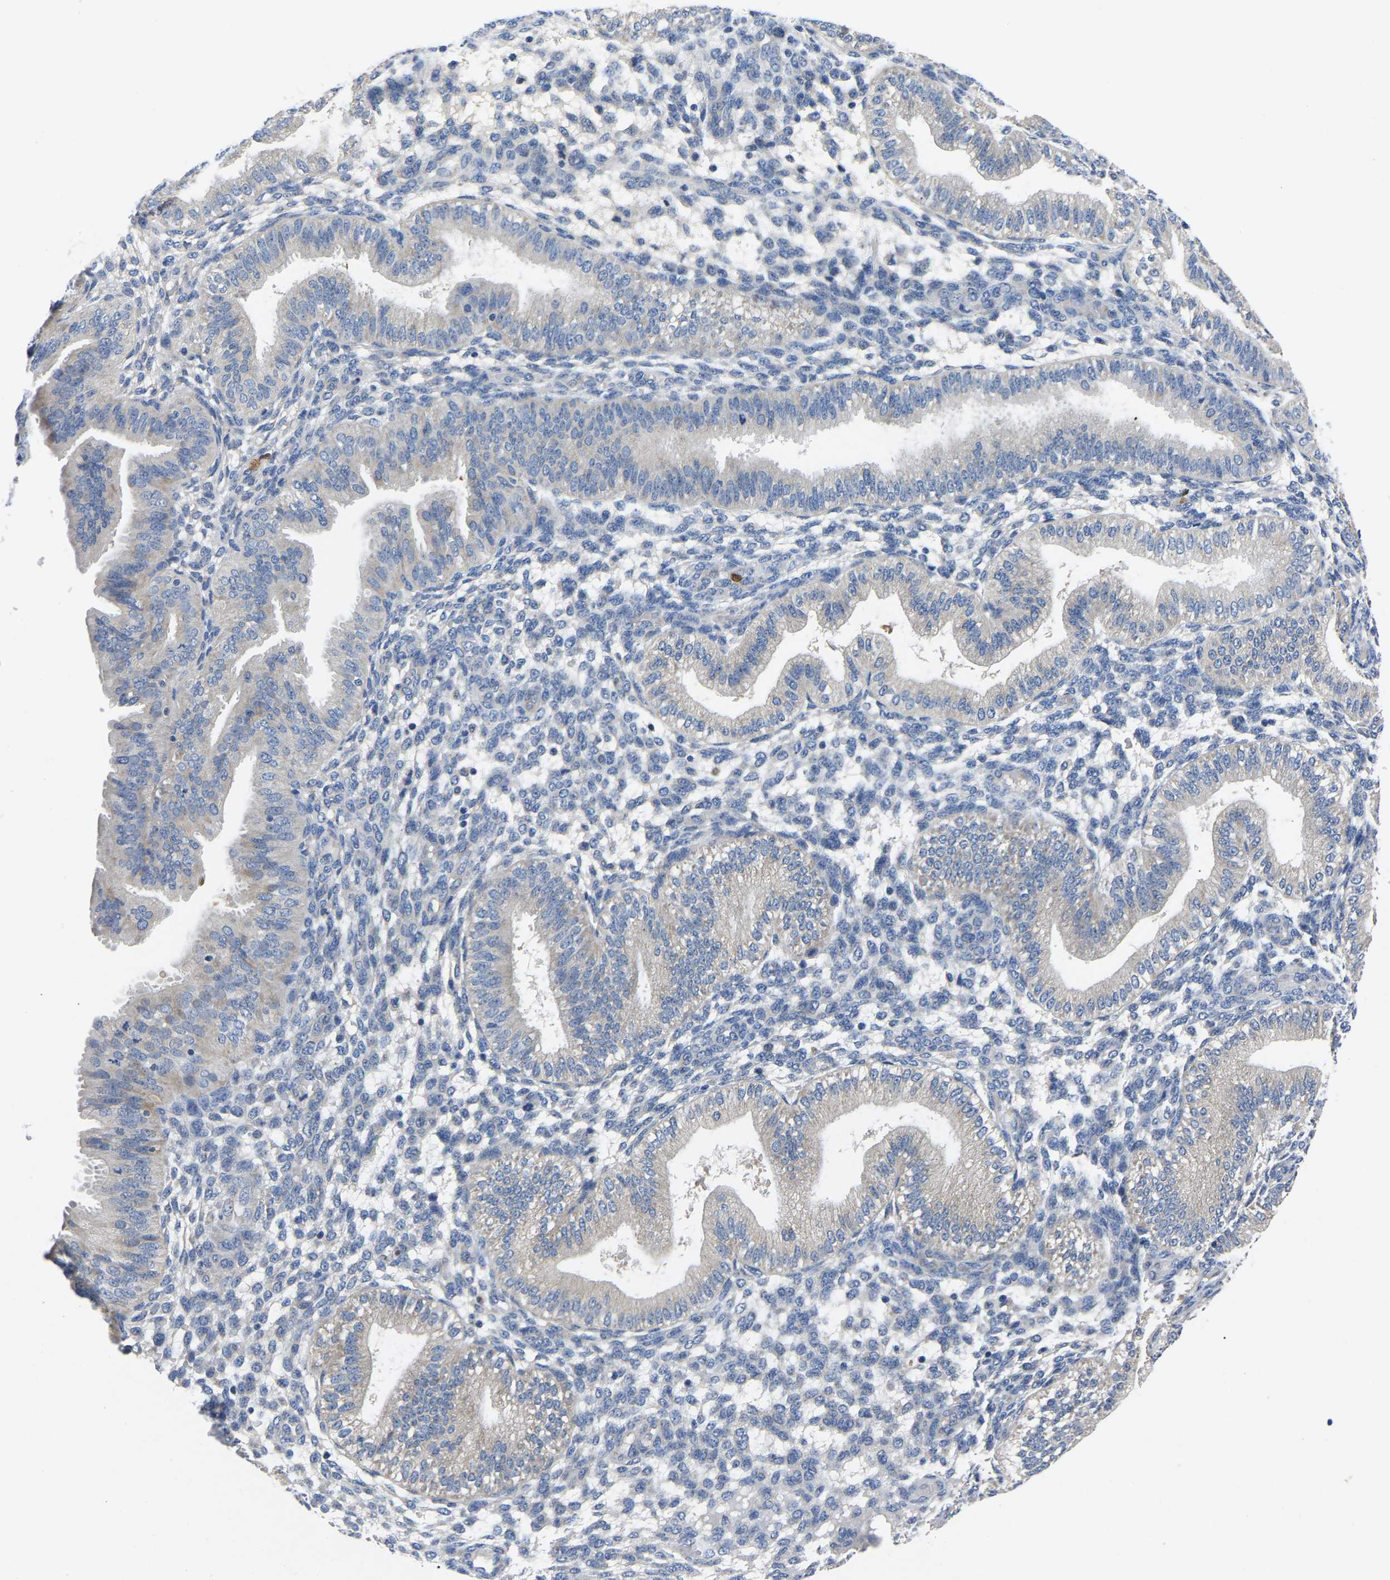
{"staining": {"intensity": "negative", "quantity": "none", "location": "none"}, "tissue": "endometrium", "cell_type": "Cells in endometrial stroma", "image_type": "normal", "snomed": [{"axis": "morphology", "description": "Normal tissue, NOS"}, {"axis": "topography", "description": "Endometrium"}], "caption": "An immunohistochemistry micrograph of unremarkable endometrium is shown. There is no staining in cells in endometrial stroma of endometrium.", "gene": "TOR1B", "patient": {"sex": "female", "age": 39}}